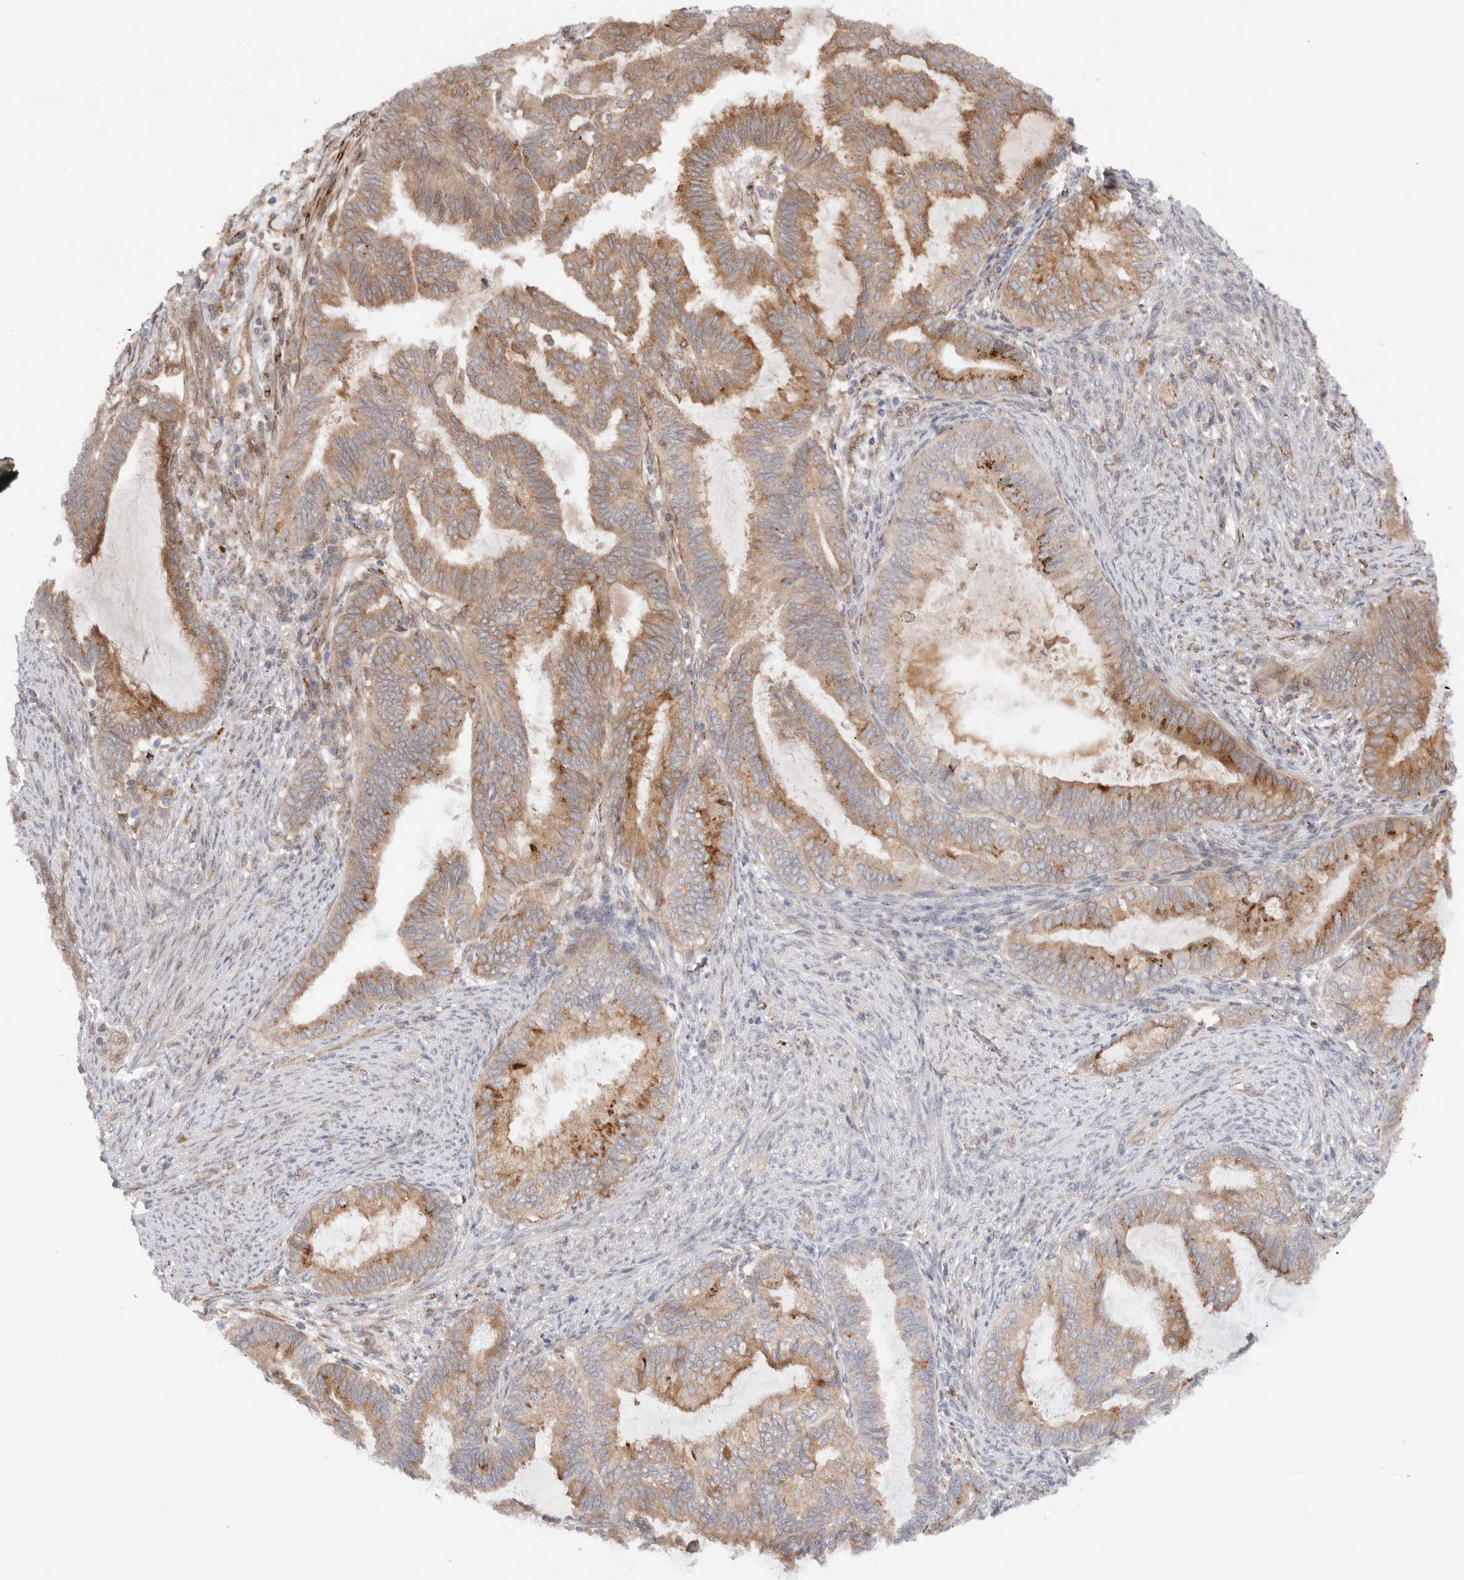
{"staining": {"intensity": "moderate", "quantity": ">75%", "location": "cytoplasmic/membranous"}, "tissue": "endometrial cancer", "cell_type": "Tumor cells", "image_type": "cancer", "snomed": [{"axis": "morphology", "description": "Adenocarcinoma, NOS"}, {"axis": "topography", "description": "Endometrium"}], "caption": "Protein analysis of endometrial cancer tissue reveals moderate cytoplasmic/membranous expression in about >75% of tumor cells. (IHC, brightfield microscopy, high magnification).", "gene": "GCN1", "patient": {"sex": "female", "age": 86}}